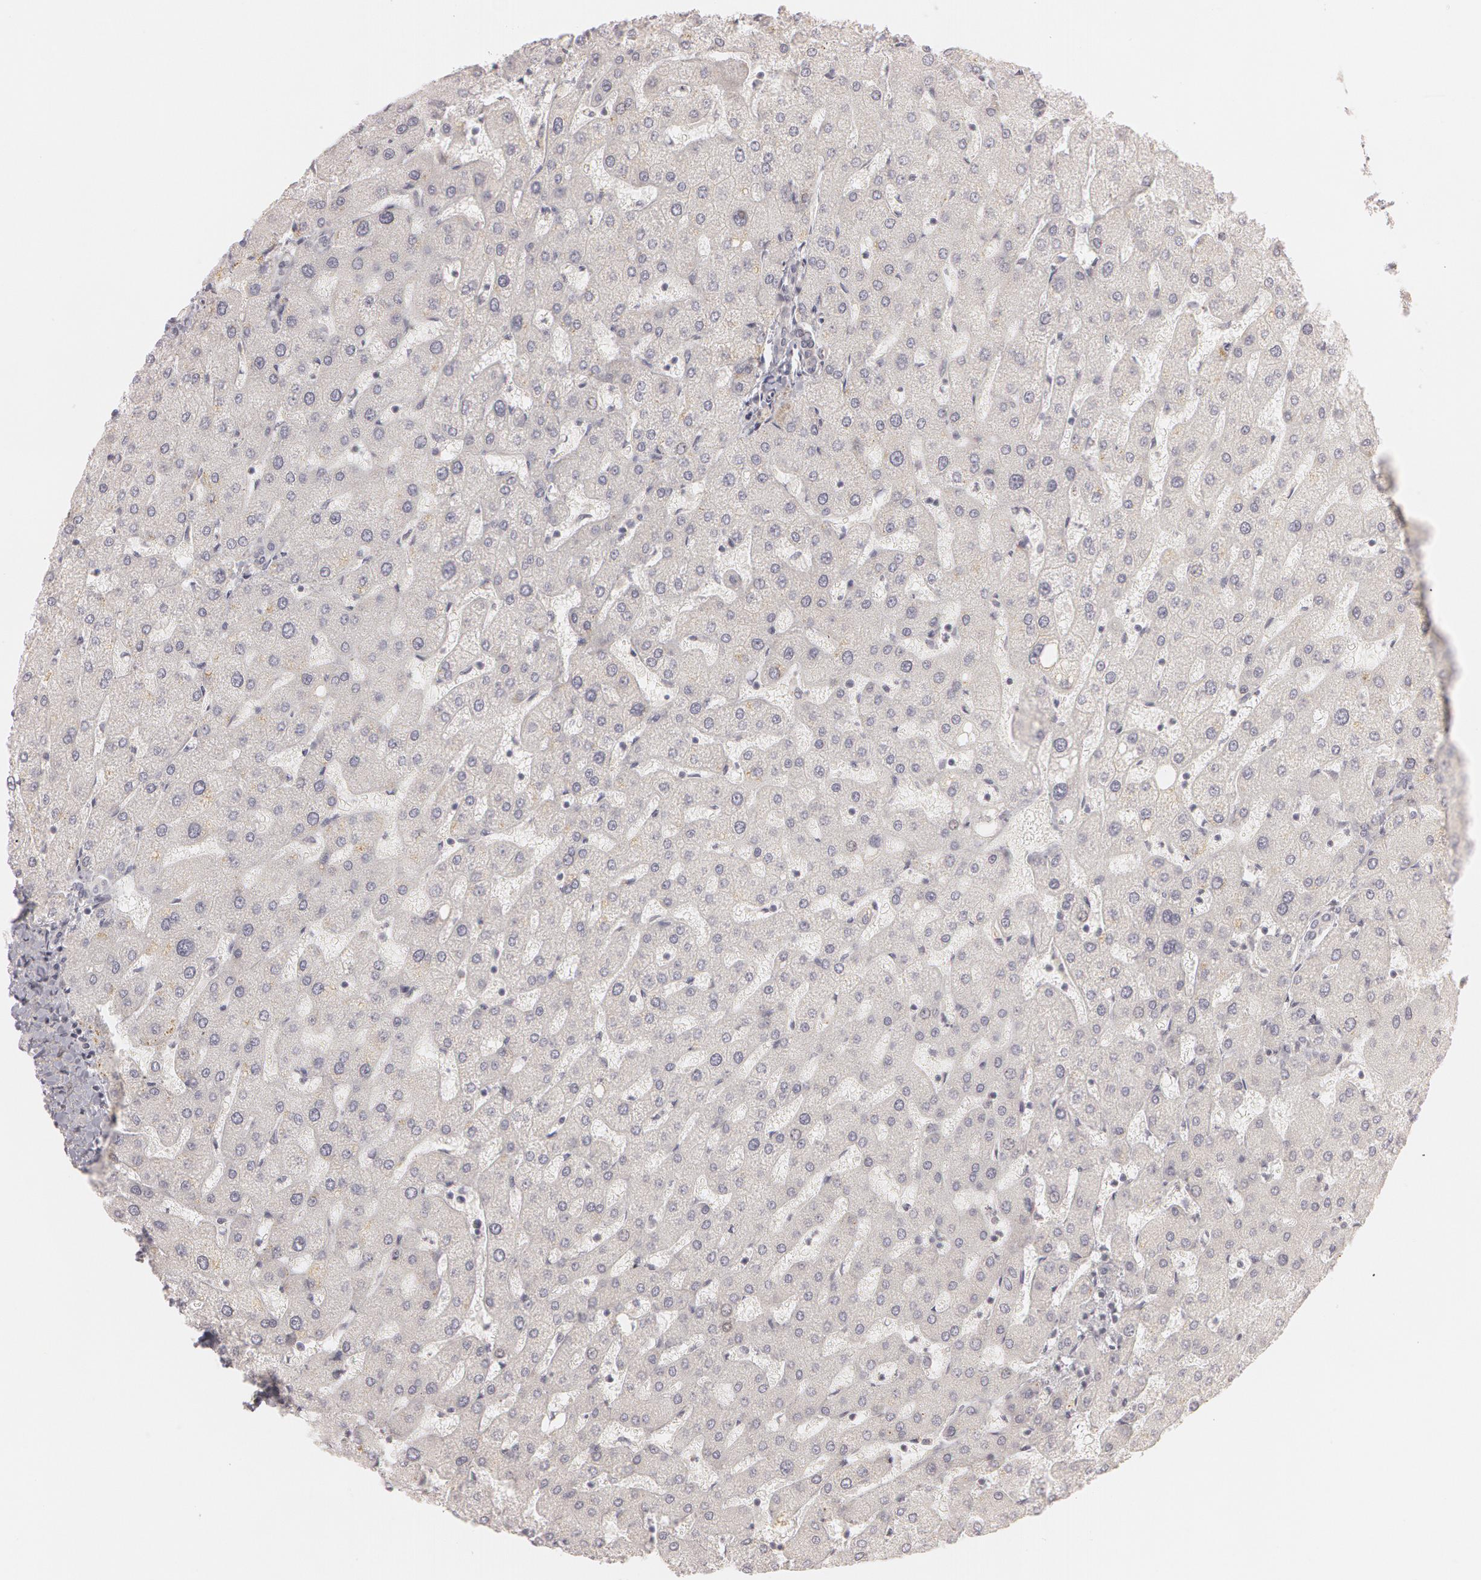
{"staining": {"intensity": "negative", "quantity": "none", "location": "none"}, "tissue": "liver", "cell_type": "Cholangiocytes", "image_type": "normal", "snomed": [{"axis": "morphology", "description": "Normal tissue, NOS"}, {"axis": "topography", "description": "Liver"}], "caption": "The histopathology image demonstrates no significant staining in cholangiocytes of liver. (Brightfield microscopy of DAB immunohistochemistry (IHC) at high magnification).", "gene": "RALGAPA1", "patient": {"sex": "male", "age": 67}}